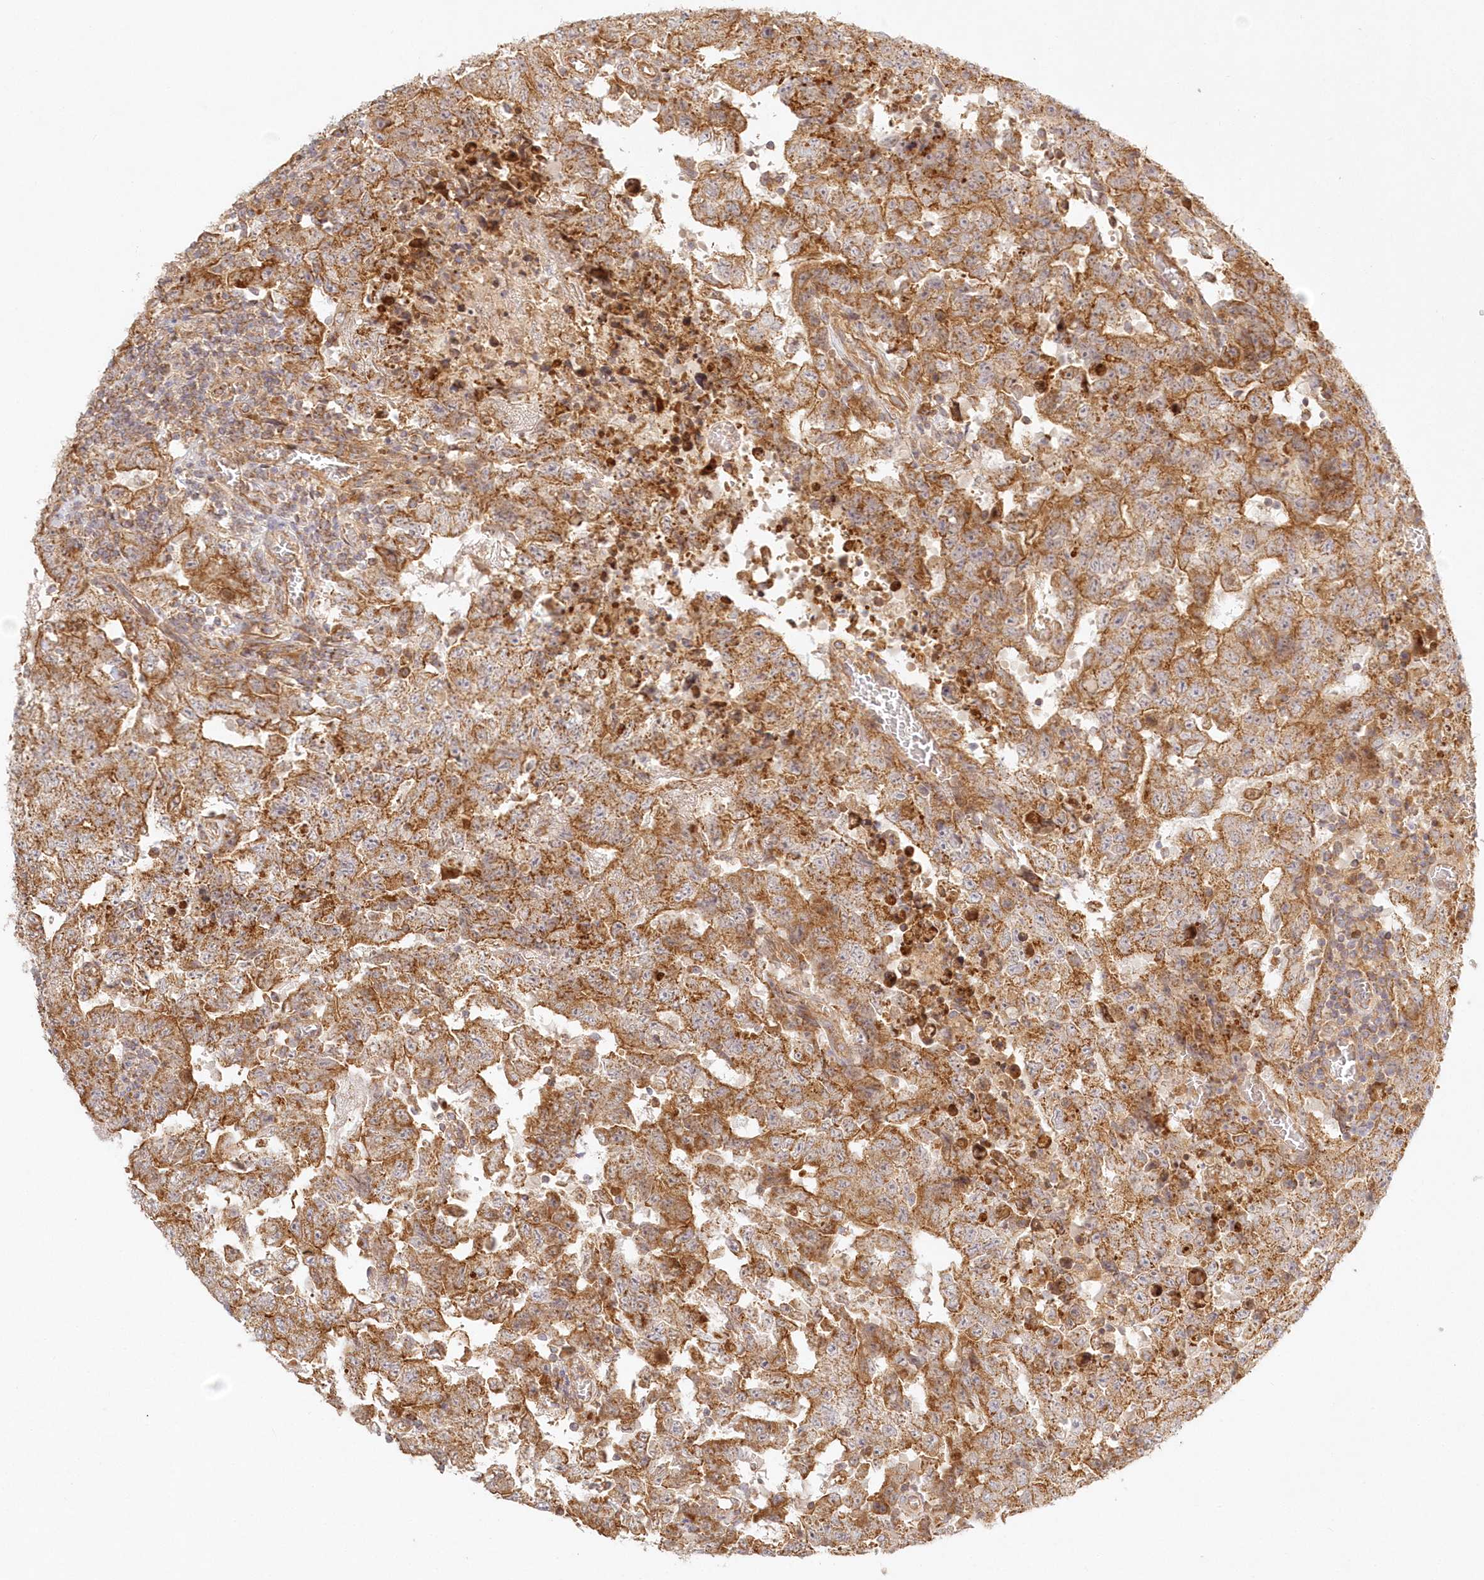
{"staining": {"intensity": "strong", "quantity": ">75%", "location": "cytoplasmic/membranous"}, "tissue": "testis cancer", "cell_type": "Tumor cells", "image_type": "cancer", "snomed": [{"axis": "morphology", "description": "Carcinoma, Embryonal, NOS"}, {"axis": "topography", "description": "Testis"}], "caption": "A photomicrograph showing strong cytoplasmic/membranous staining in approximately >75% of tumor cells in testis cancer (embryonal carcinoma), as visualized by brown immunohistochemical staining.", "gene": "KIAA0232", "patient": {"sex": "male", "age": 26}}